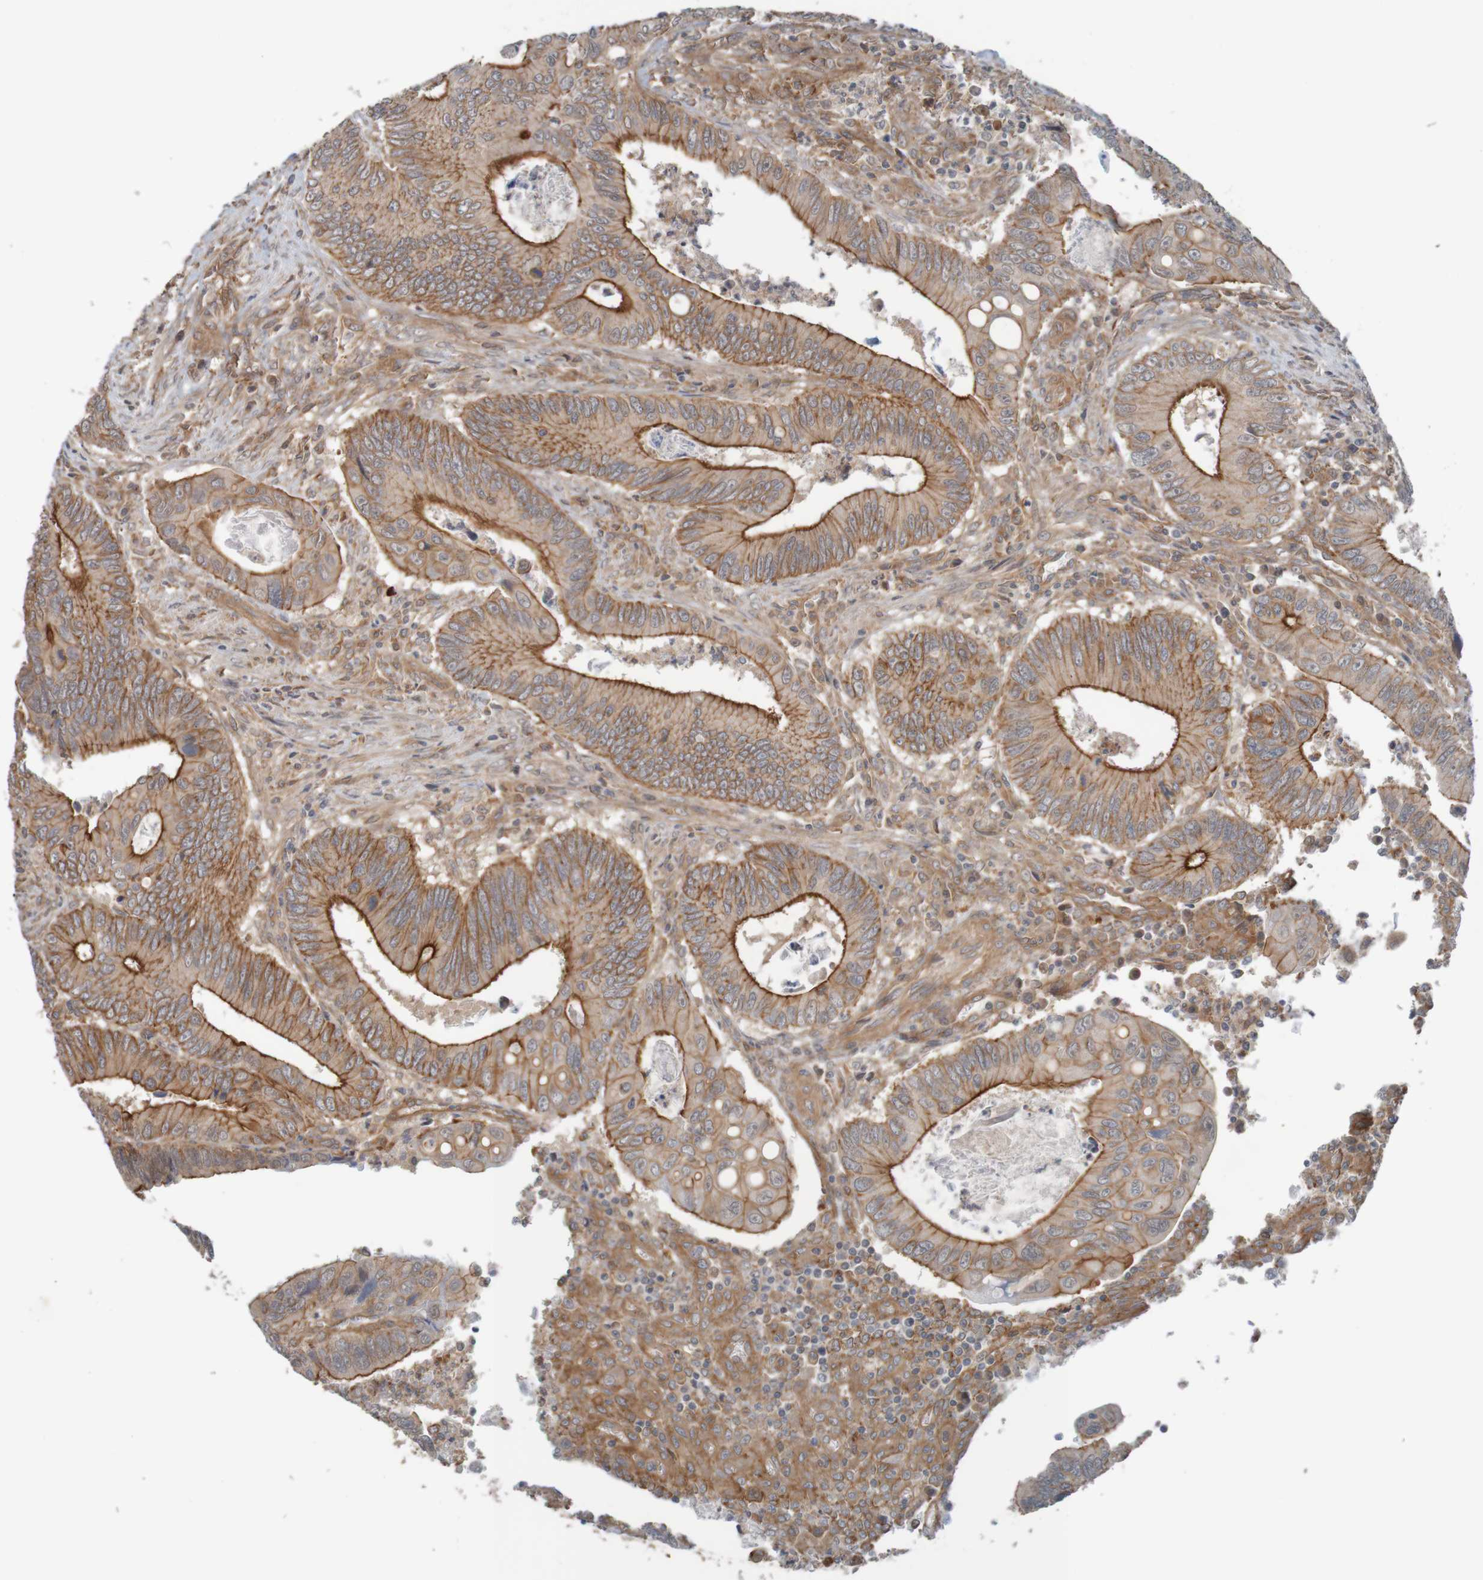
{"staining": {"intensity": "moderate", "quantity": ">75%", "location": "cytoplasmic/membranous"}, "tissue": "colorectal cancer", "cell_type": "Tumor cells", "image_type": "cancer", "snomed": [{"axis": "morphology", "description": "Inflammation, NOS"}, {"axis": "morphology", "description": "Adenocarcinoma, NOS"}, {"axis": "topography", "description": "Colon"}], "caption": "Colorectal adenocarcinoma tissue shows moderate cytoplasmic/membranous positivity in about >75% of tumor cells, visualized by immunohistochemistry.", "gene": "ARHGEF11", "patient": {"sex": "male", "age": 72}}